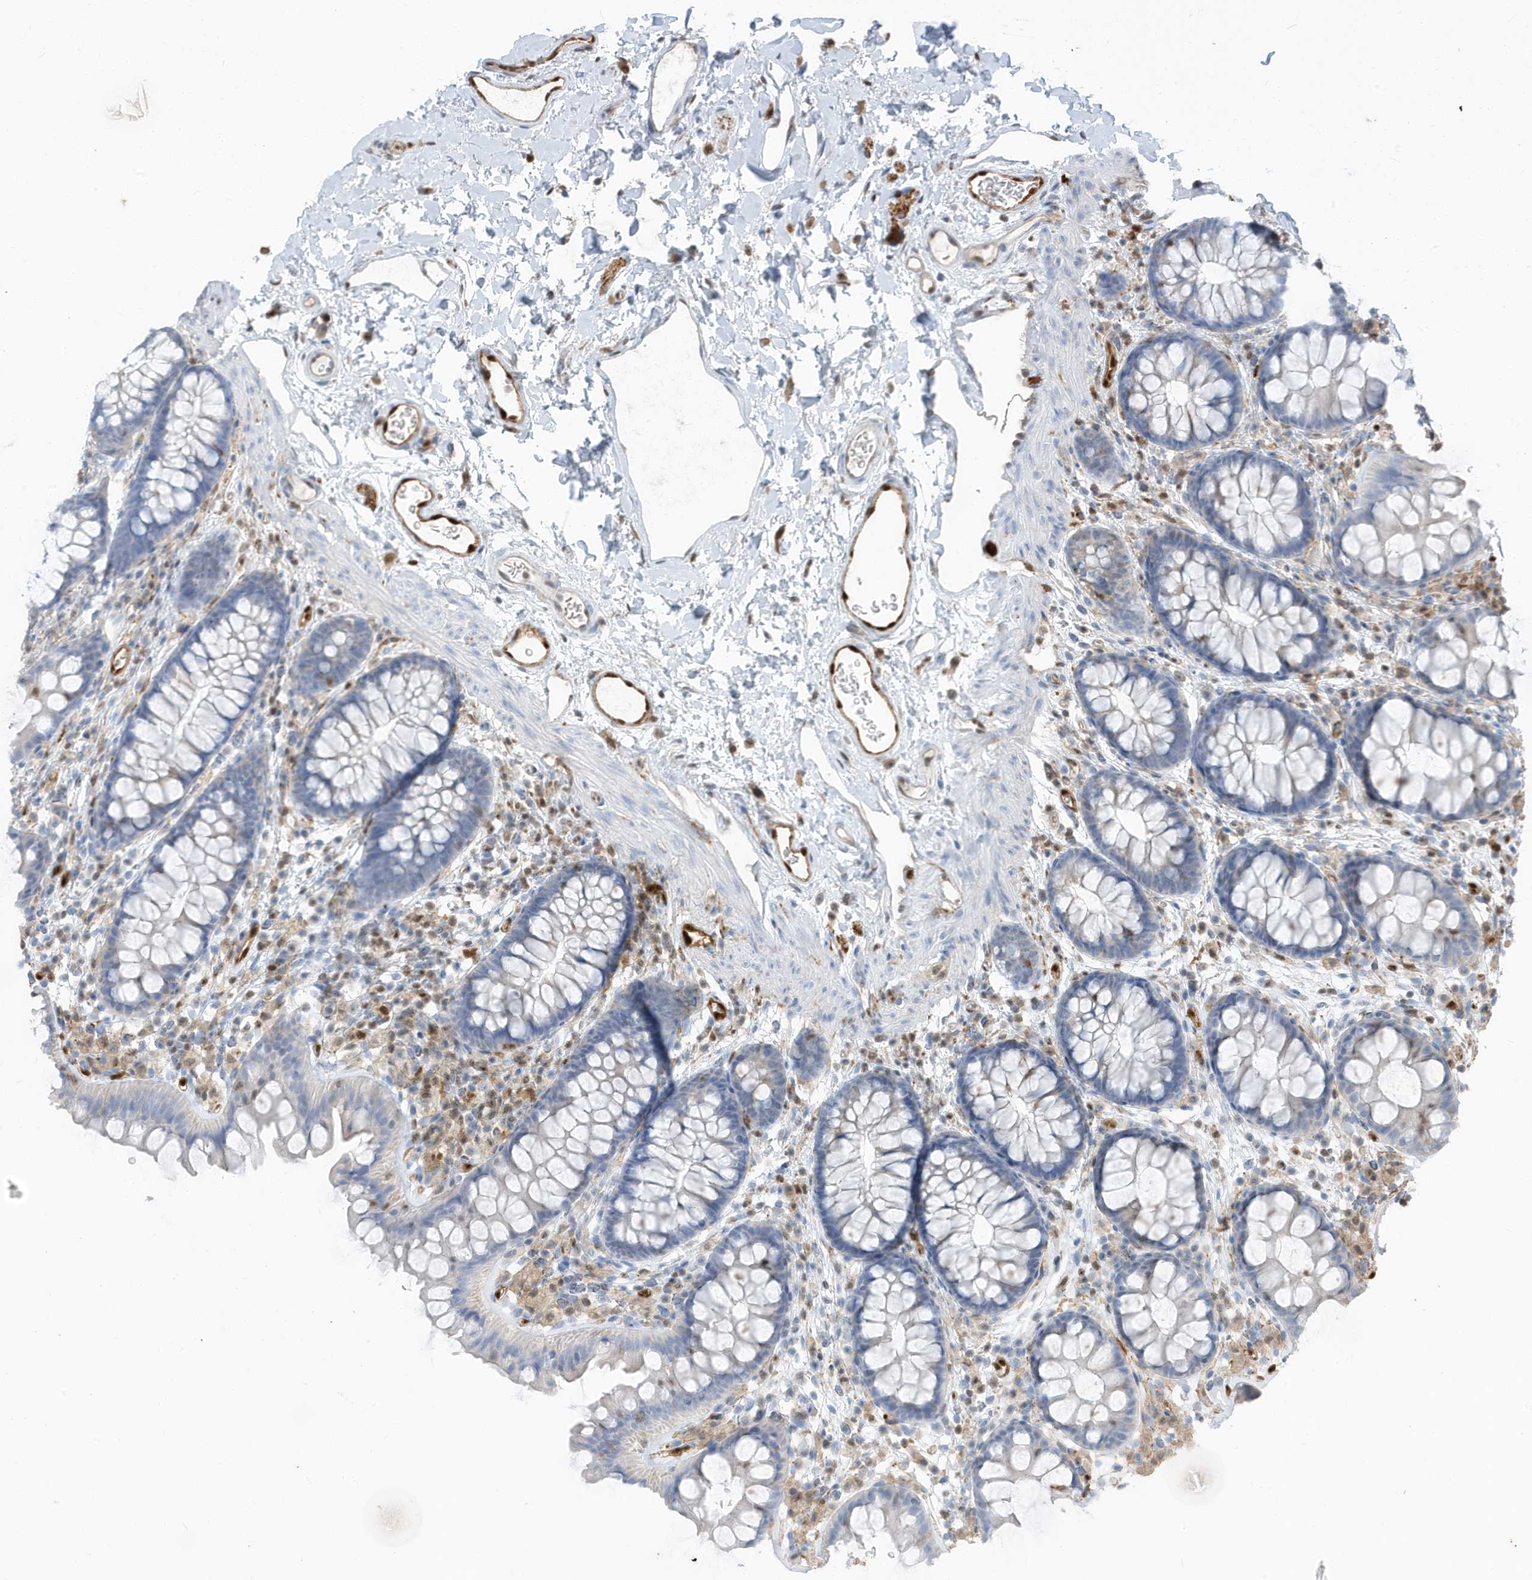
{"staining": {"intensity": "strong", "quantity": ">75%", "location": "cytoplasmic/membranous,nuclear"}, "tissue": "colon", "cell_type": "Endothelial cells", "image_type": "normal", "snomed": [{"axis": "morphology", "description": "Normal tissue, NOS"}, {"axis": "topography", "description": "Colon"}], "caption": "Brown immunohistochemical staining in normal human colon exhibits strong cytoplasmic/membranous,nuclear staining in approximately >75% of endothelial cells. The staining was performed using DAB to visualize the protein expression in brown, while the nuclei were stained in blue with hematoxylin (Magnification: 20x).", "gene": "NCOA7", "patient": {"sex": "female", "age": 62}}